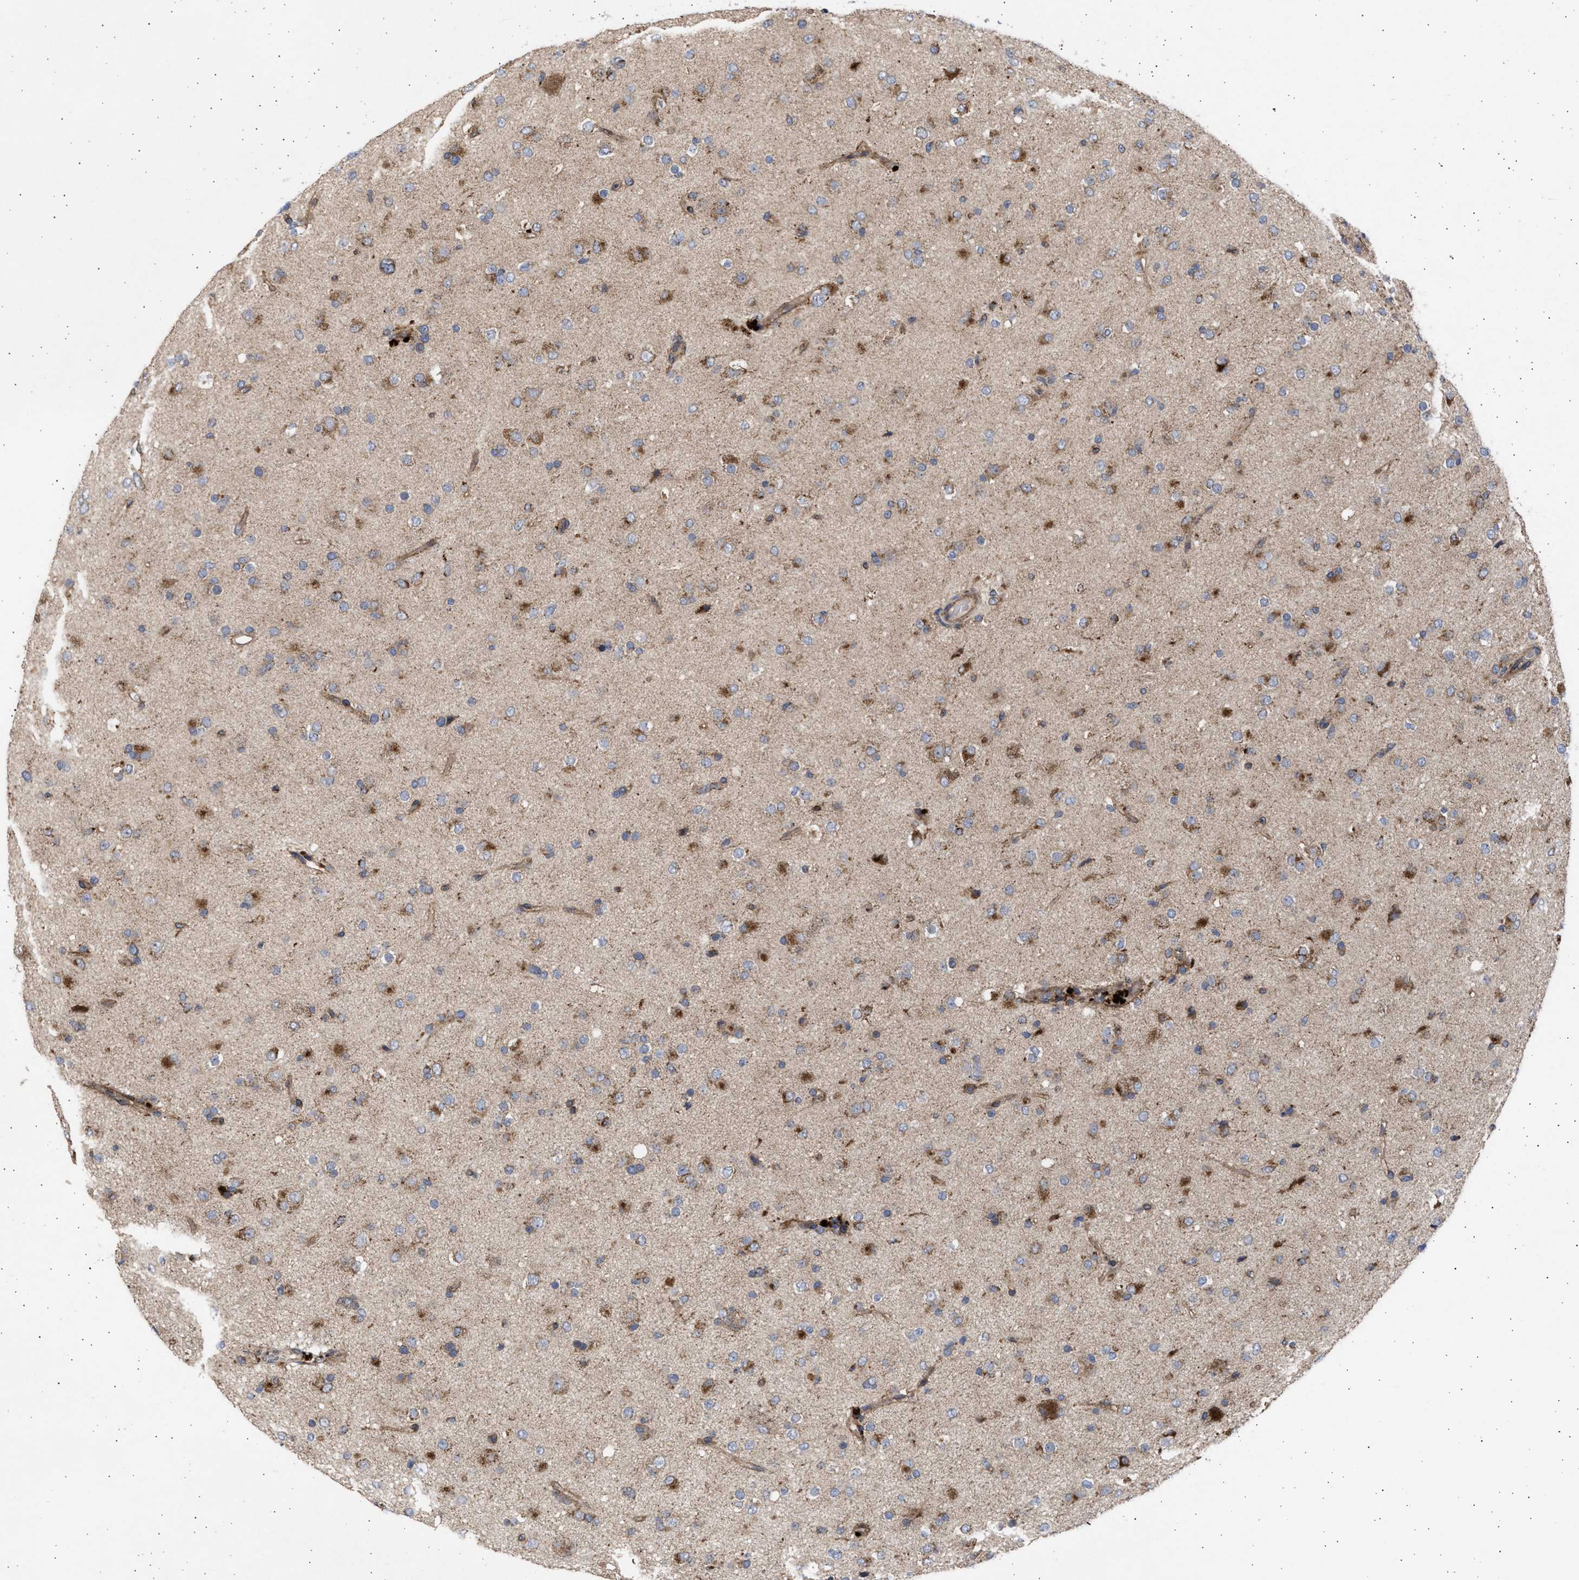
{"staining": {"intensity": "strong", "quantity": "25%-75%", "location": "cytoplasmic/membranous"}, "tissue": "glioma", "cell_type": "Tumor cells", "image_type": "cancer", "snomed": [{"axis": "morphology", "description": "Glioma, malignant, Low grade"}, {"axis": "topography", "description": "Brain"}], "caption": "This micrograph exhibits glioma stained with immunohistochemistry (IHC) to label a protein in brown. The cytoplasmic/membranous of tumor cells show strong positivity for the protein. Nuclei are counter-stained blue.", "gene": "TTC19", "patient": {"sex": "male", "age": 65}}